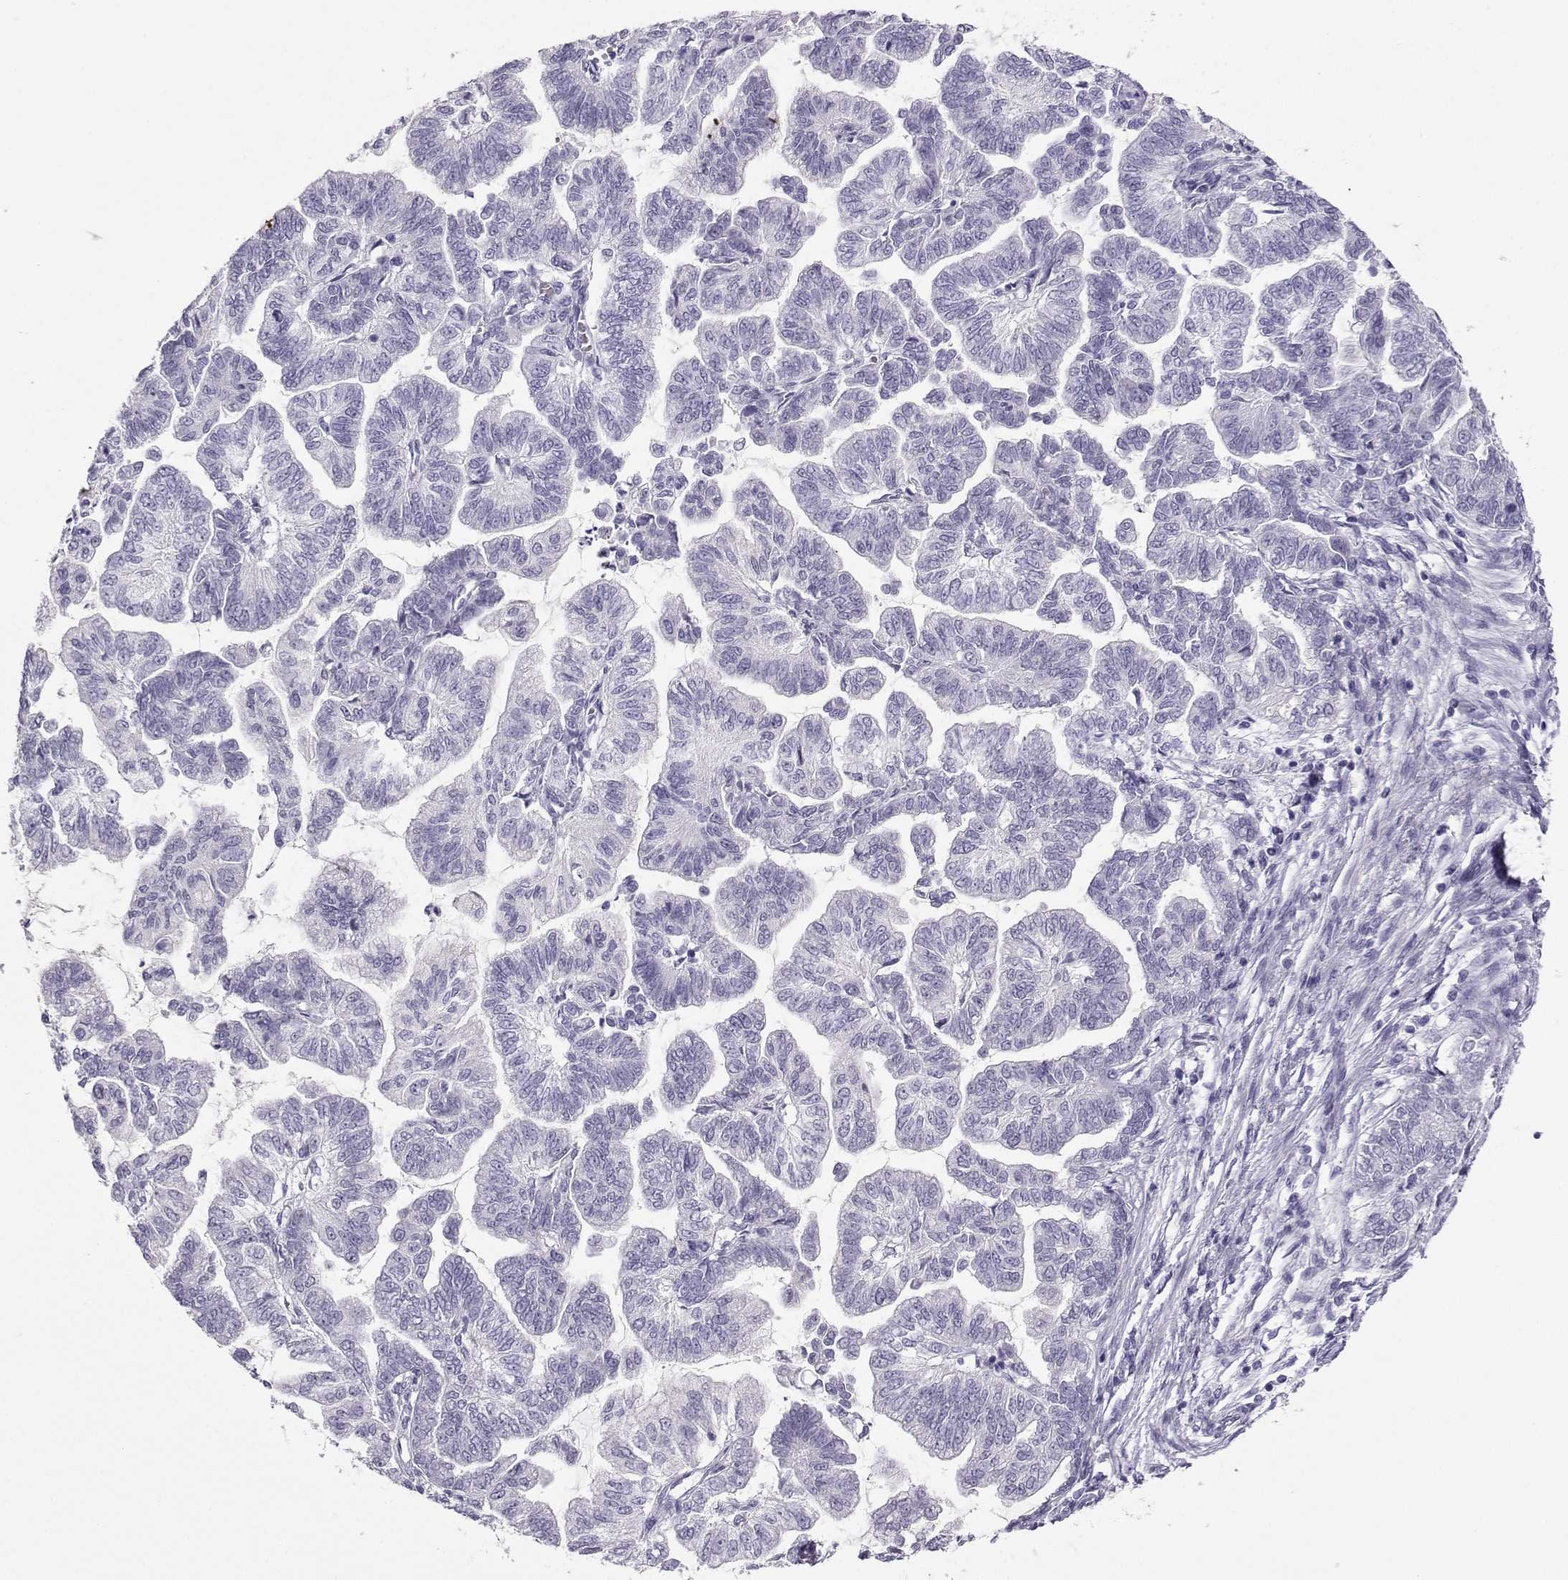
{"staining": {"intensity": "negative", "quantity": "none", "location": "none"}, "tissue": "stomach cancer", "cell_type": "Tumor cells", "image_type": "cancer", "snomed": [{"axis": "morphology", "description": "Adenocarcinoma, NOS"}, {"axis": "topography", "description": "Stomach"}], "caption": "Tumor cells are negative for brown protein staining in stomach cancer (adenocarcinoma). (Brightfield microscopy of DAB (3,3'-diaminobenzidine) IHC at high magnification).", "gene": "NEFL", "patient": {"sex": "male", "age": 83}}